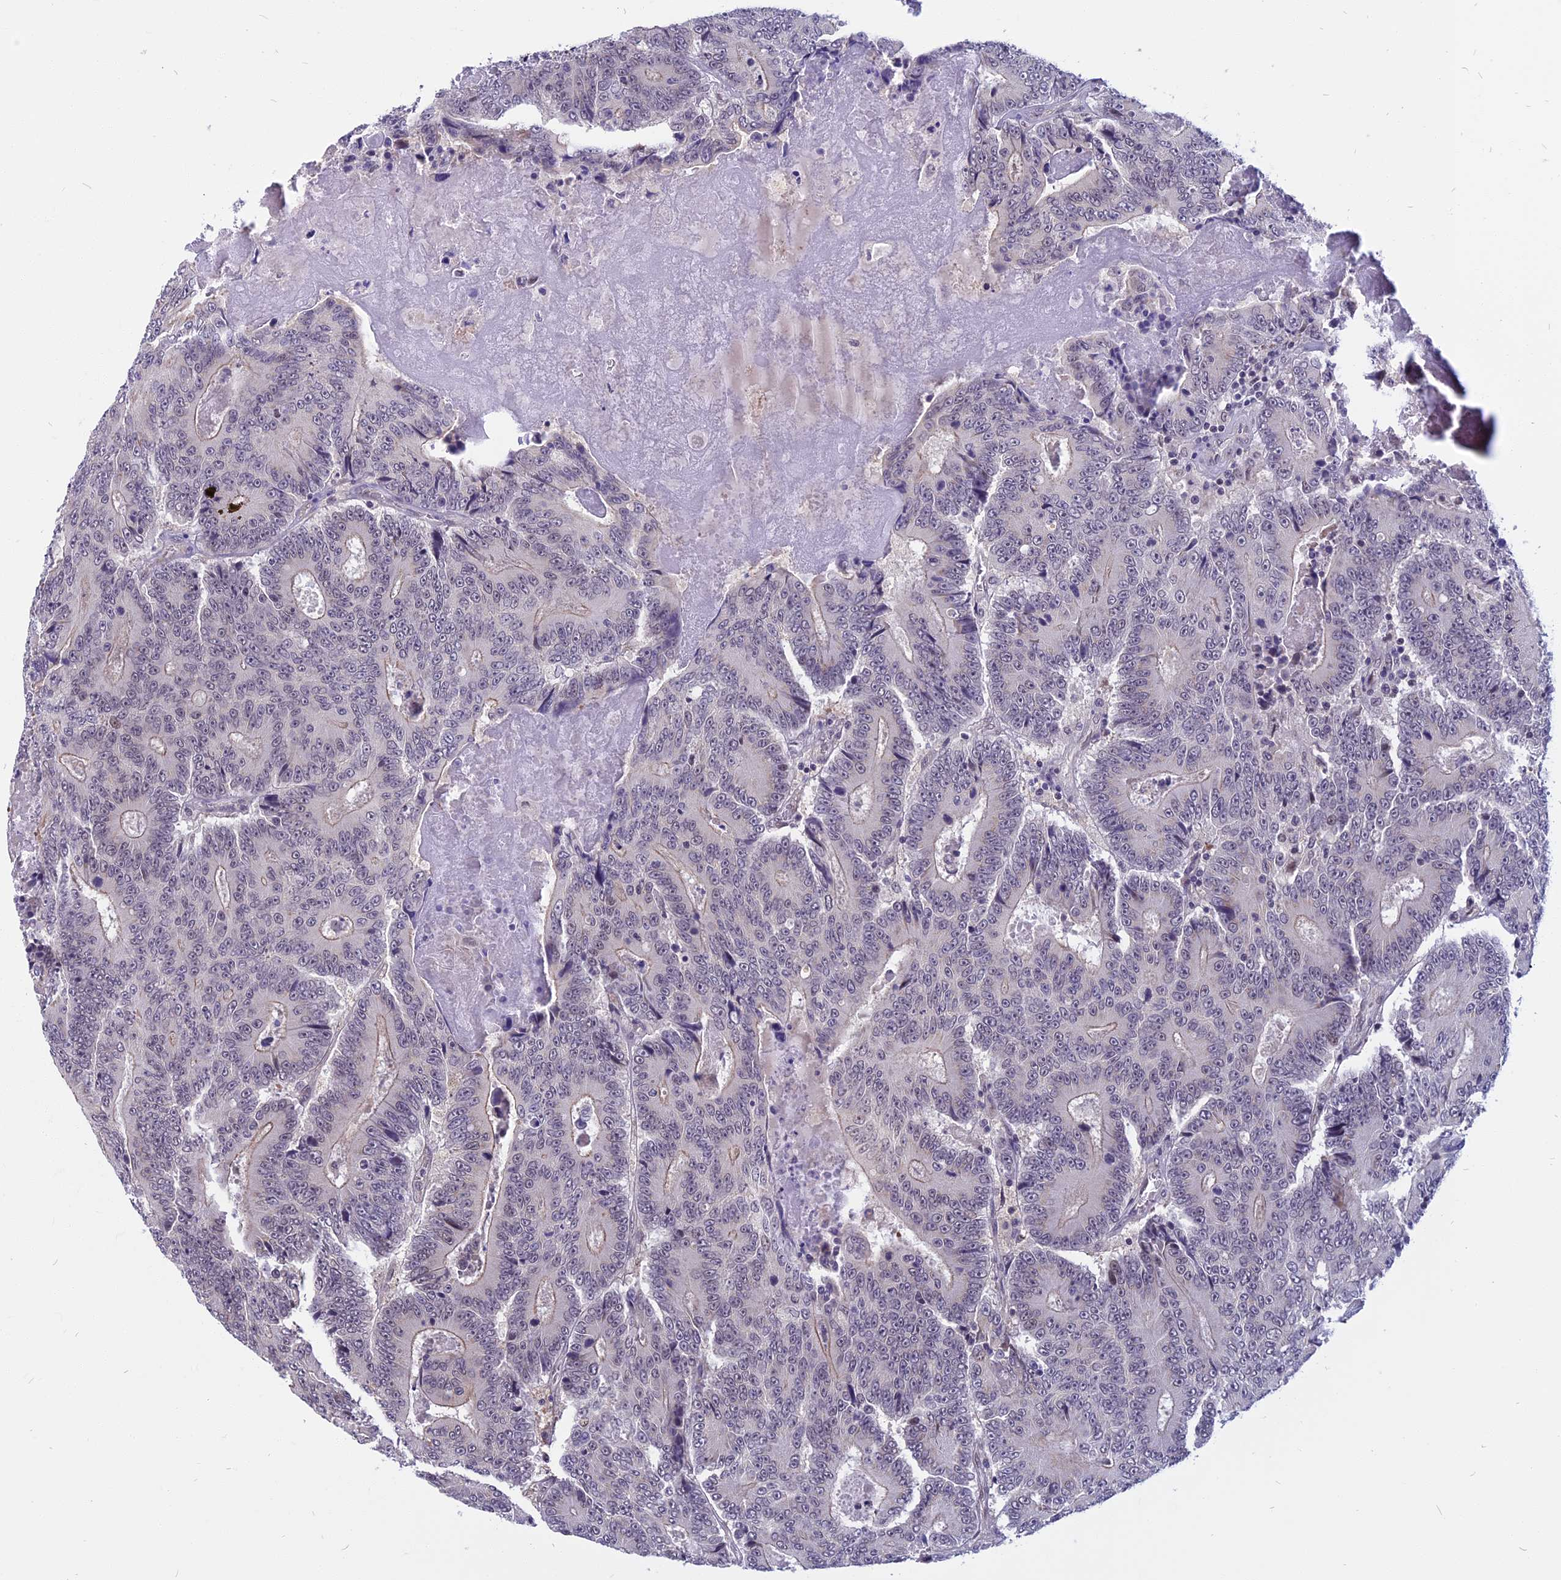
{"staining": {"intensity": "negative", "quantity": "none", "location": "none"}, "tissue": "colorectal cancer", "cell_type": "Tumor cells", "image_type": "cancer", "snomed": [{"axis": "morphology", "description": "Adenocarcinoma, NOS"}, {"axis": "topography", "description": "Colon"}], "caption": "Immunohistochemical staining of human colorectal cancer demonstrates no significant staining in tumor cells.", "gene": "CCDC113", "patient": {"sex": "male", "age": 83}}